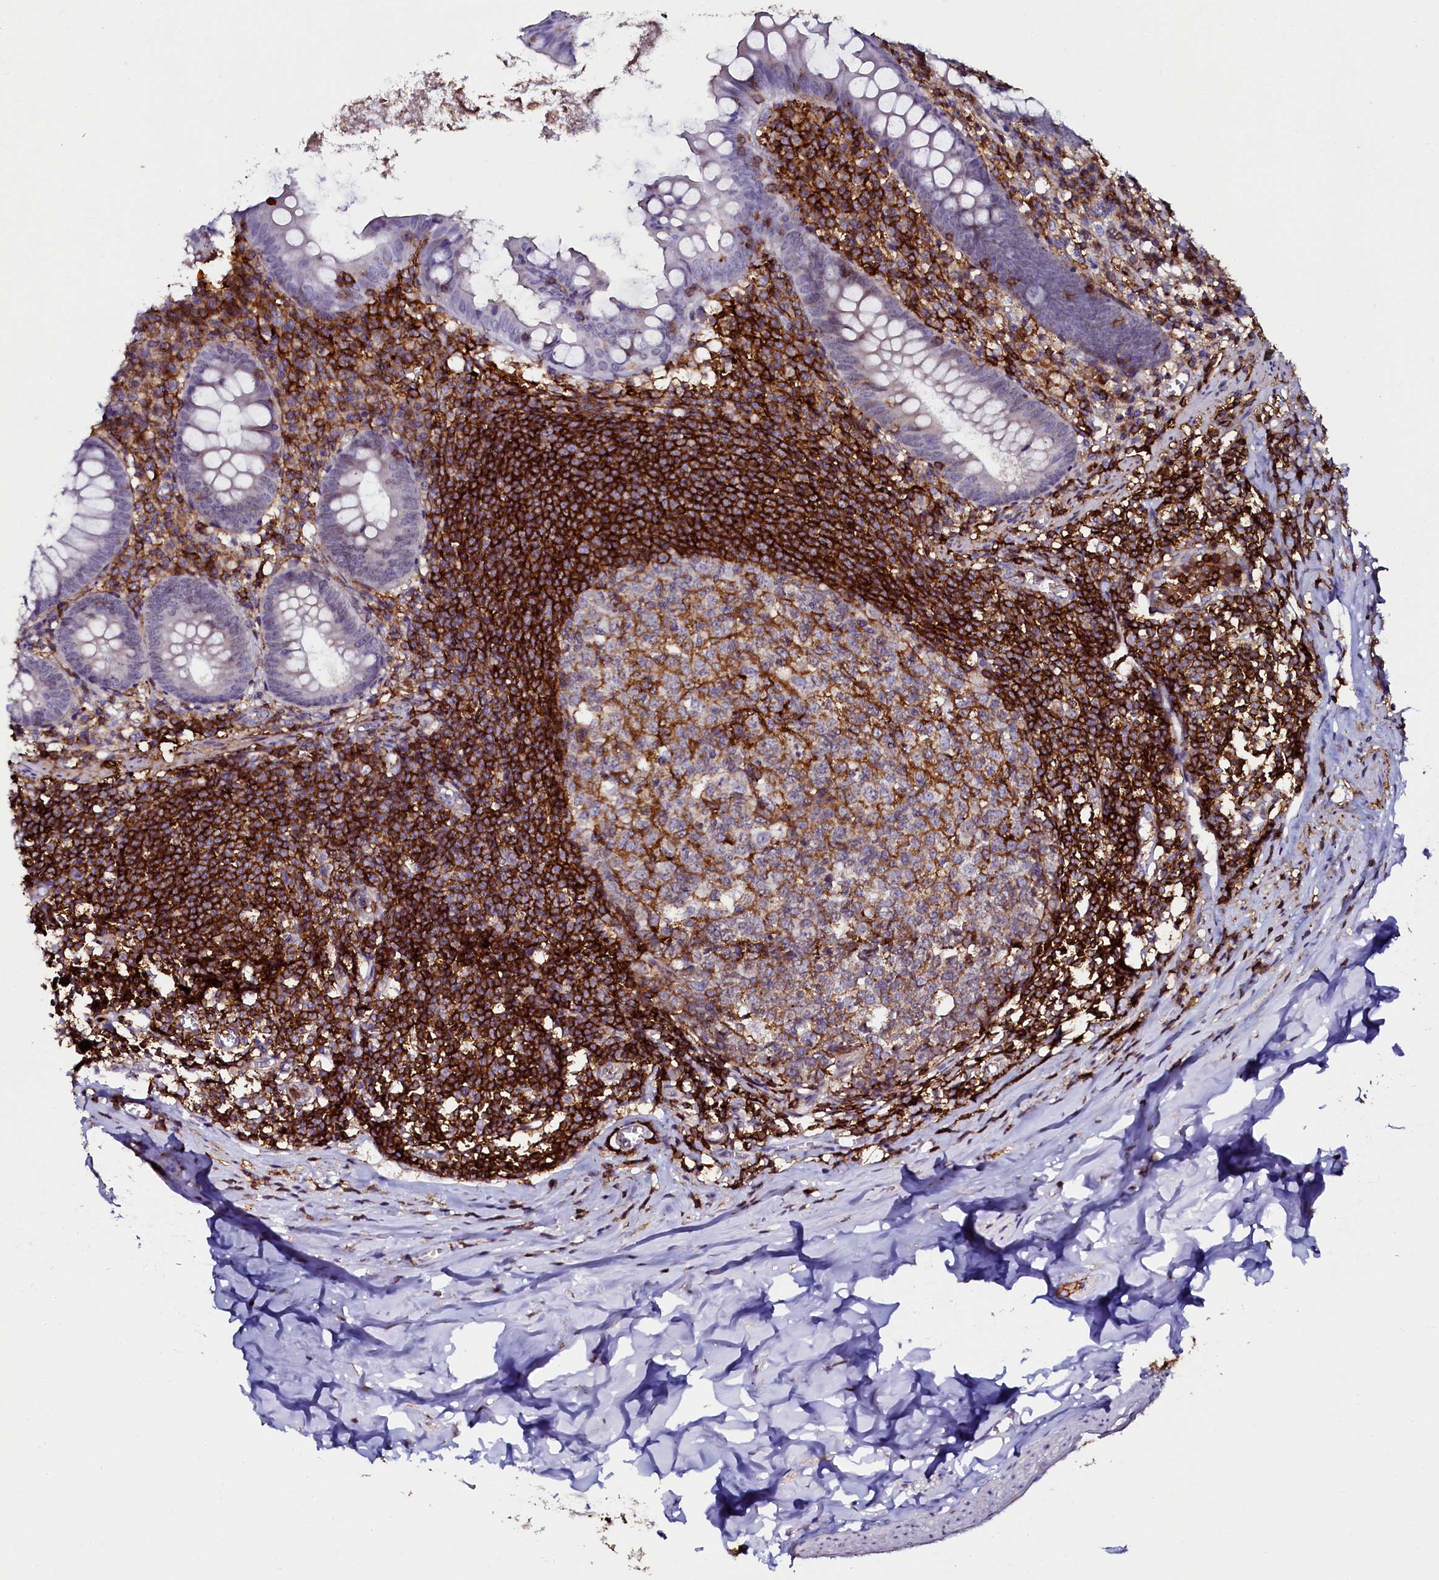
{"staining": {"intensity": "negative", "quantity": "none", "location": "none"}, "tissue": "appendix", "cell_type": "Glandular cells", "image_type": "normal", "snomed": [{"axis": "morphology", "description": "Normal tissue, NOS"}, {"axis": "topography", "description": "Appendix"}], "caption": "Image shows no protein positivity in glandular cells of benign appendix.", "gene": "AAAS", "patient": {"sex": "female", "age": 51}}